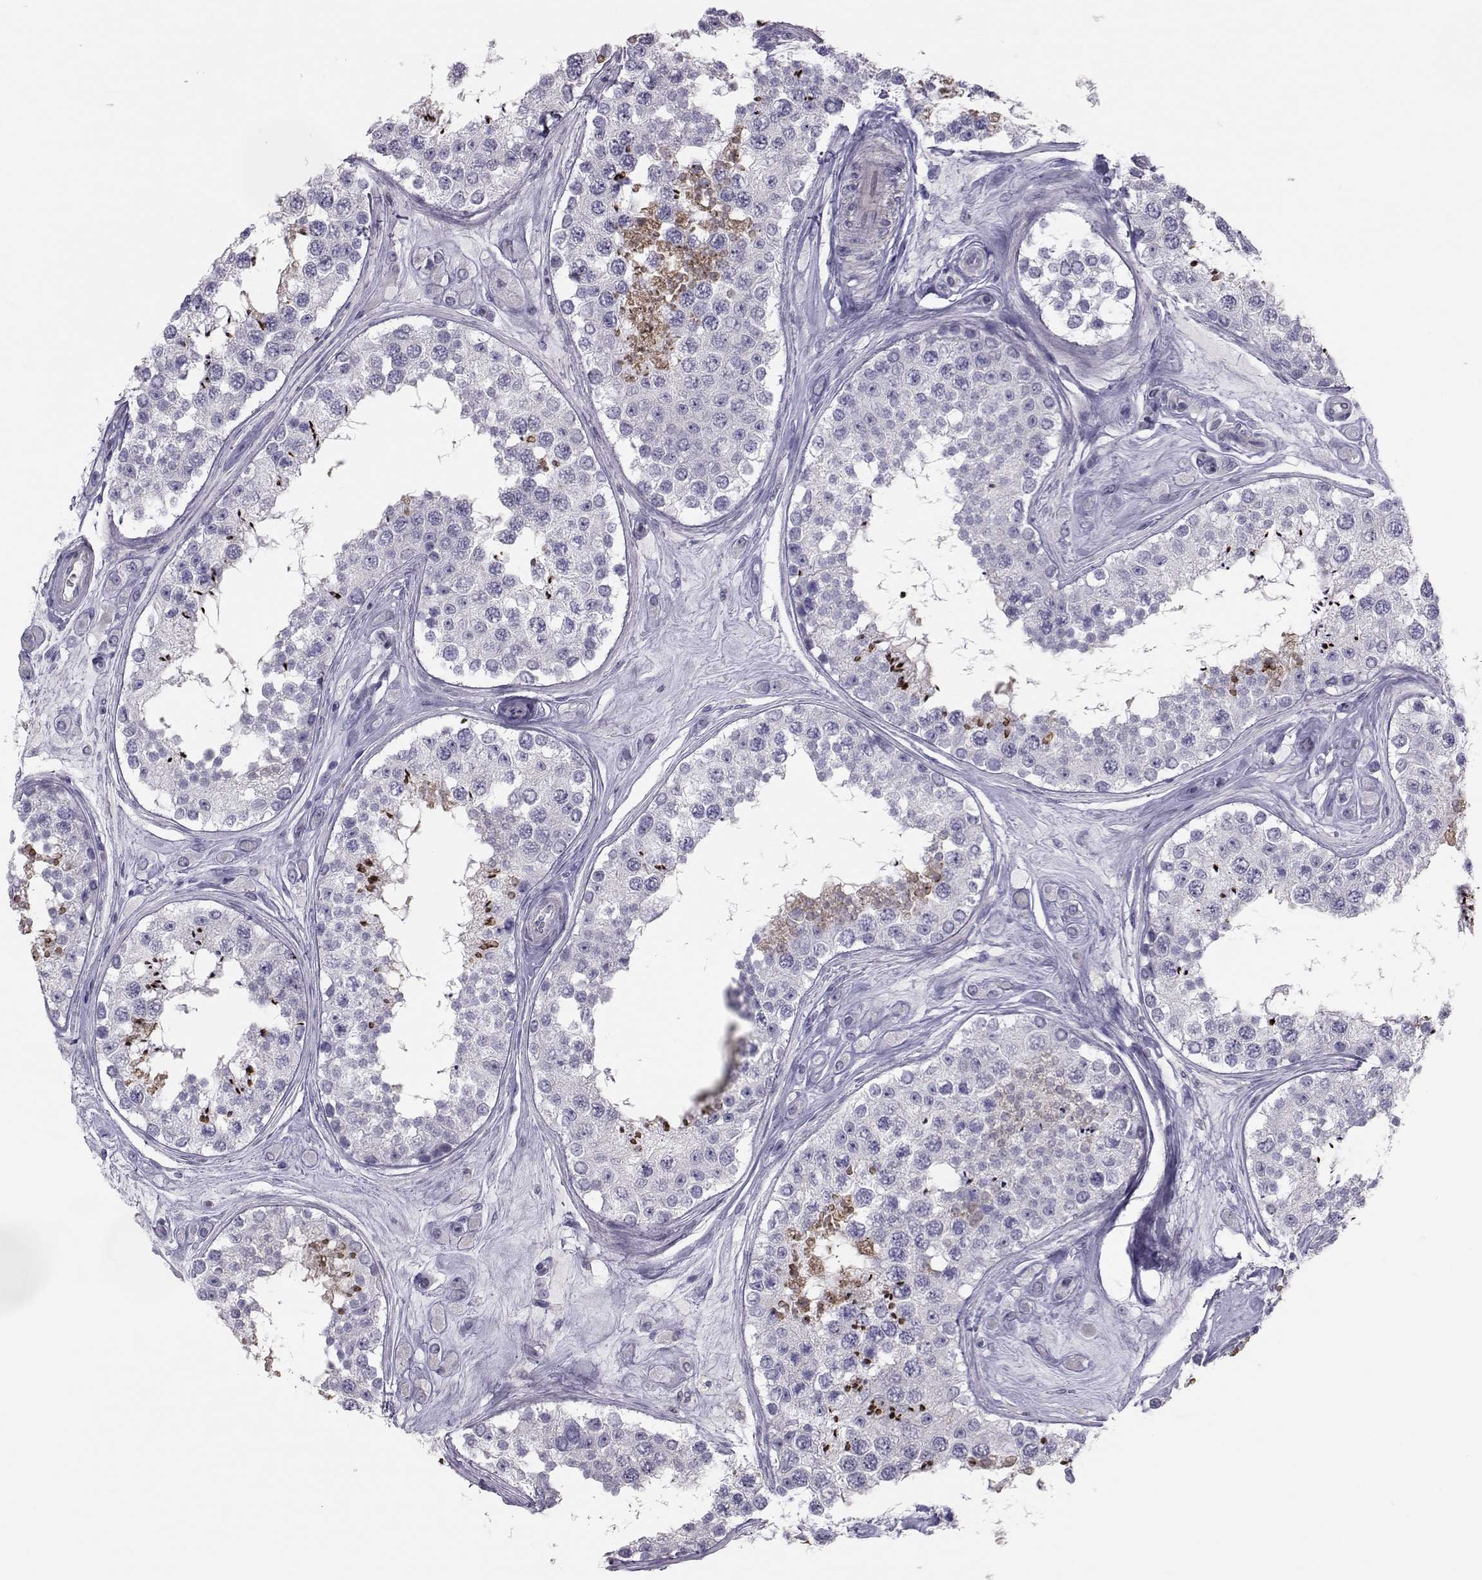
{"staining": {"intensity": "strong", "quantity": "<25%", "location": "cytoplasmic/membranous"}, "tissue": "testis", "cell_type": "Cells in seminiferous ducts", "image_type": "normal", "snomed": [{"axis": "morphology", "description": "Normal tissue, NOS"}, {"axis": "topography", "description": "Testis"}], "caption": "Immunohistochemistry micrograph of unremarkable testis stained for a protein (brown), which exhibits medium levels of strong cytoplasmic/membranous expression in about <25% of cells in seminiferous ducts.", "gene": "GARIN3", "patient": {"sex": "male", "age": 25}}